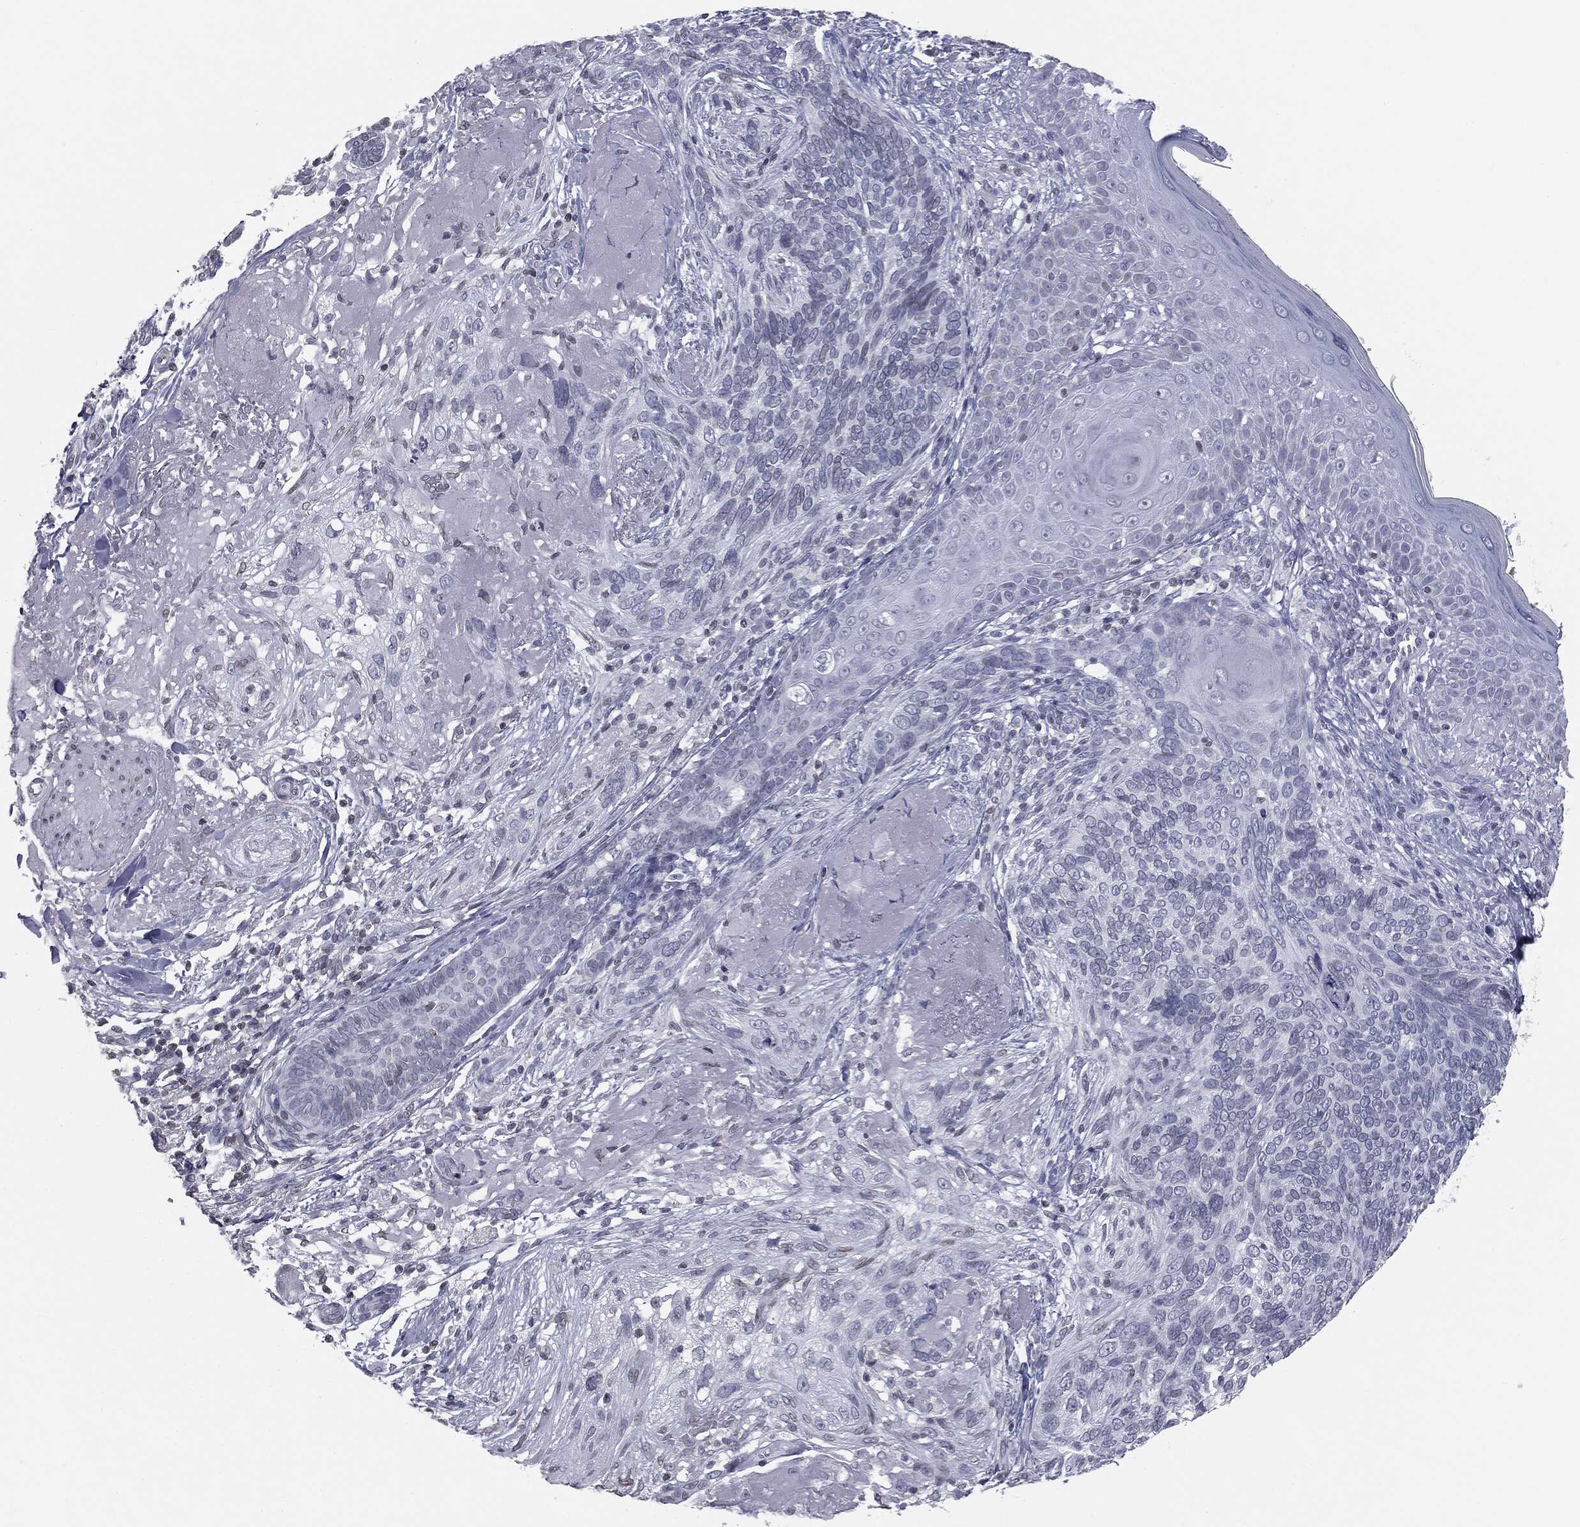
{"staining": {"intensity": "negative", "quantity": "none", "location": "none"}, "tissue": "skin cancer", "cell_type": "Tumor cells", "image_type": "cancer", "snomed": [{"axis": "morphology", "description": "Basal cell carcinoma"}, {"axis": "topography", "description": "Skin"}], "caption": "The histopathology image reveals no staining of tumor cells in skin basal cell carcinoma. (DAB (3,3'-diaminobenzidine) IHC, high magnification).", "gene": "ALDOB", "patient": {"sex": "male", "age": 91}}